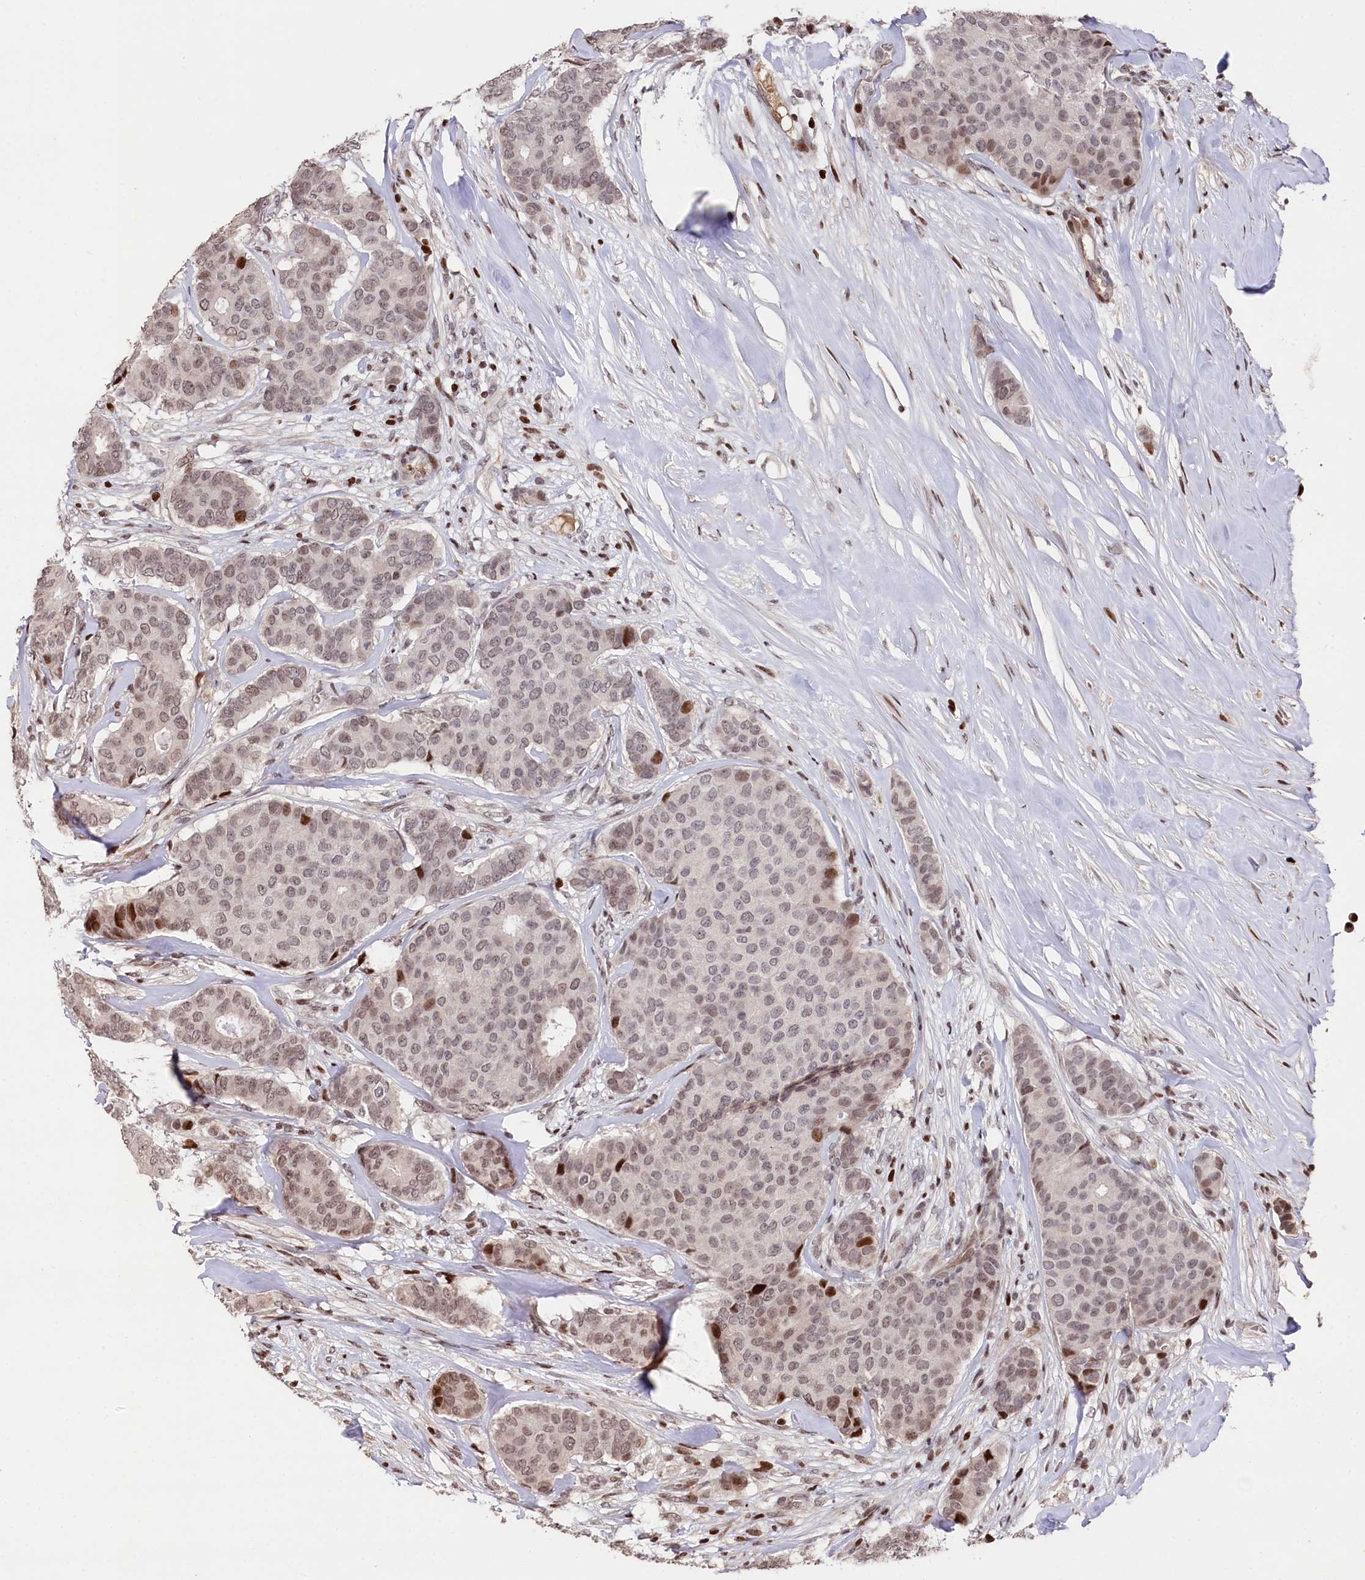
{"staining": {"intensity": "moderate", "quantity": "<25%", "location": "nuclear"}, "tissue": "breast cancer", "cell_type": "Tumor cells", "image_type": "cancer", "snomed": [{"axis": "morphology", "description": "Duct carcinoma"}, {"axis": "topography", "description": "Breast"}], "caption": "Protein positivity by IHC demonstrates moderate nuclear staining in approximately <25% of tumor cells in breast cancer (infiltrating ductal carcinoma).", "gene": "MCF2L2", "patient": {"sex": "female", "age": 75}}